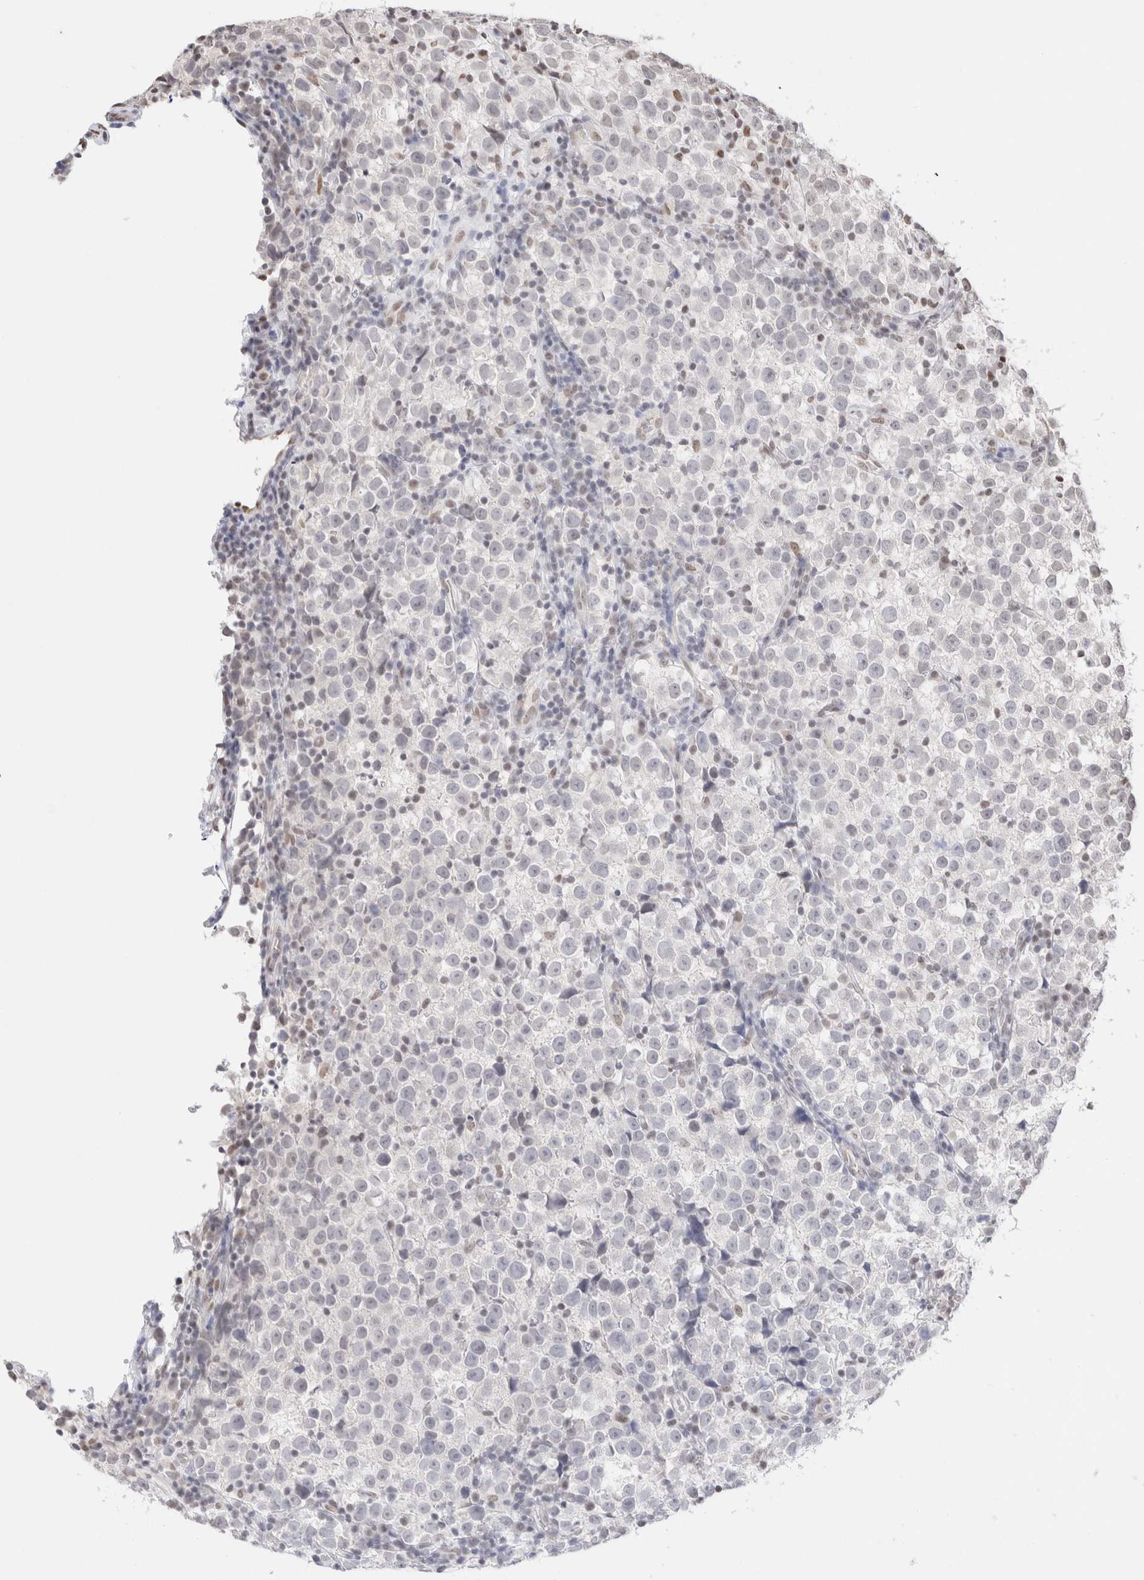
{"staining": {"intensity": "negative", "quantity": "none", "location": "none"}, "tissue": "testis cancer", "cell_type": "Tumor cells", "image_type": "cancer", "snomed": [{"axis": "morphology", "description": "Normal tissue, NOS"}, {"axis": "morphology", "description": "Seminoma, NOS"}, {"axis": "topography", "description": "Testis"}], "caption": "This is an IHC histopathology image of testis cancer. There is no positivity in tumor cells.", "gene": "SUPT3H", "patient": {"sex": "male", "age": 43}}